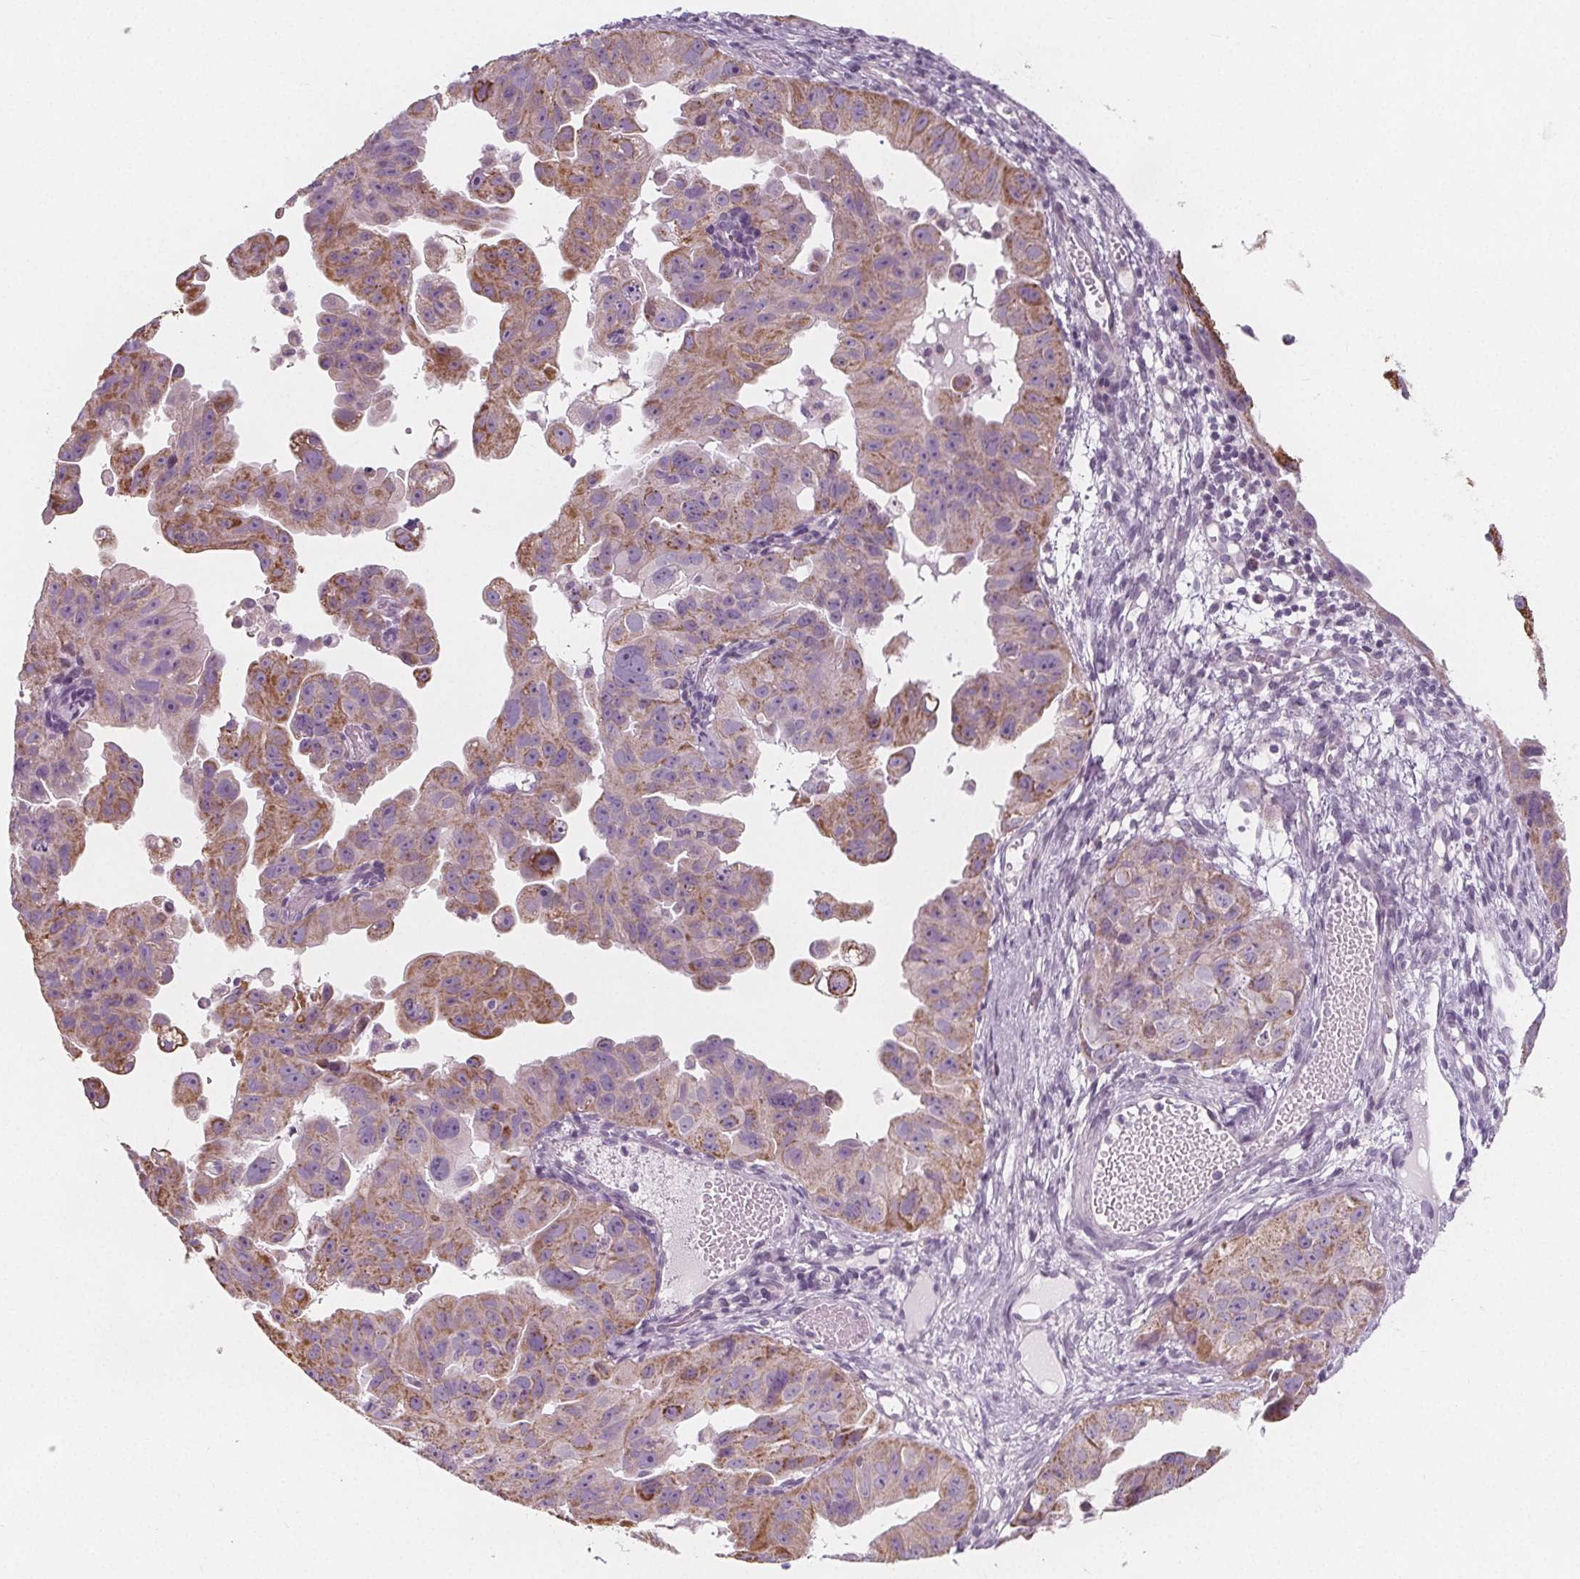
{"staining": {"intensity": "moderate", "quantity": "25%-75%", "location": "cytoplasmic/membranous"}, "tissue": "ovarian cancer", "cell_type": "Tumor cells", "image_type": "cancer", "snomed": [{"axis": "morphology", "description": "Carcinoma, endometroid"}, {"axis": "topography", "description": "Ovary"}], "caption": "DAB (3,3'-diaminobenzidine) immunohistochemical staining of ovarian endometroid carcinoma displays moderate cytoplasmic/membranous protein positivity in about 25%-75% of tumor cells.", "gene": "IL17C", "patient": {"sex": "female", "age": 85}}